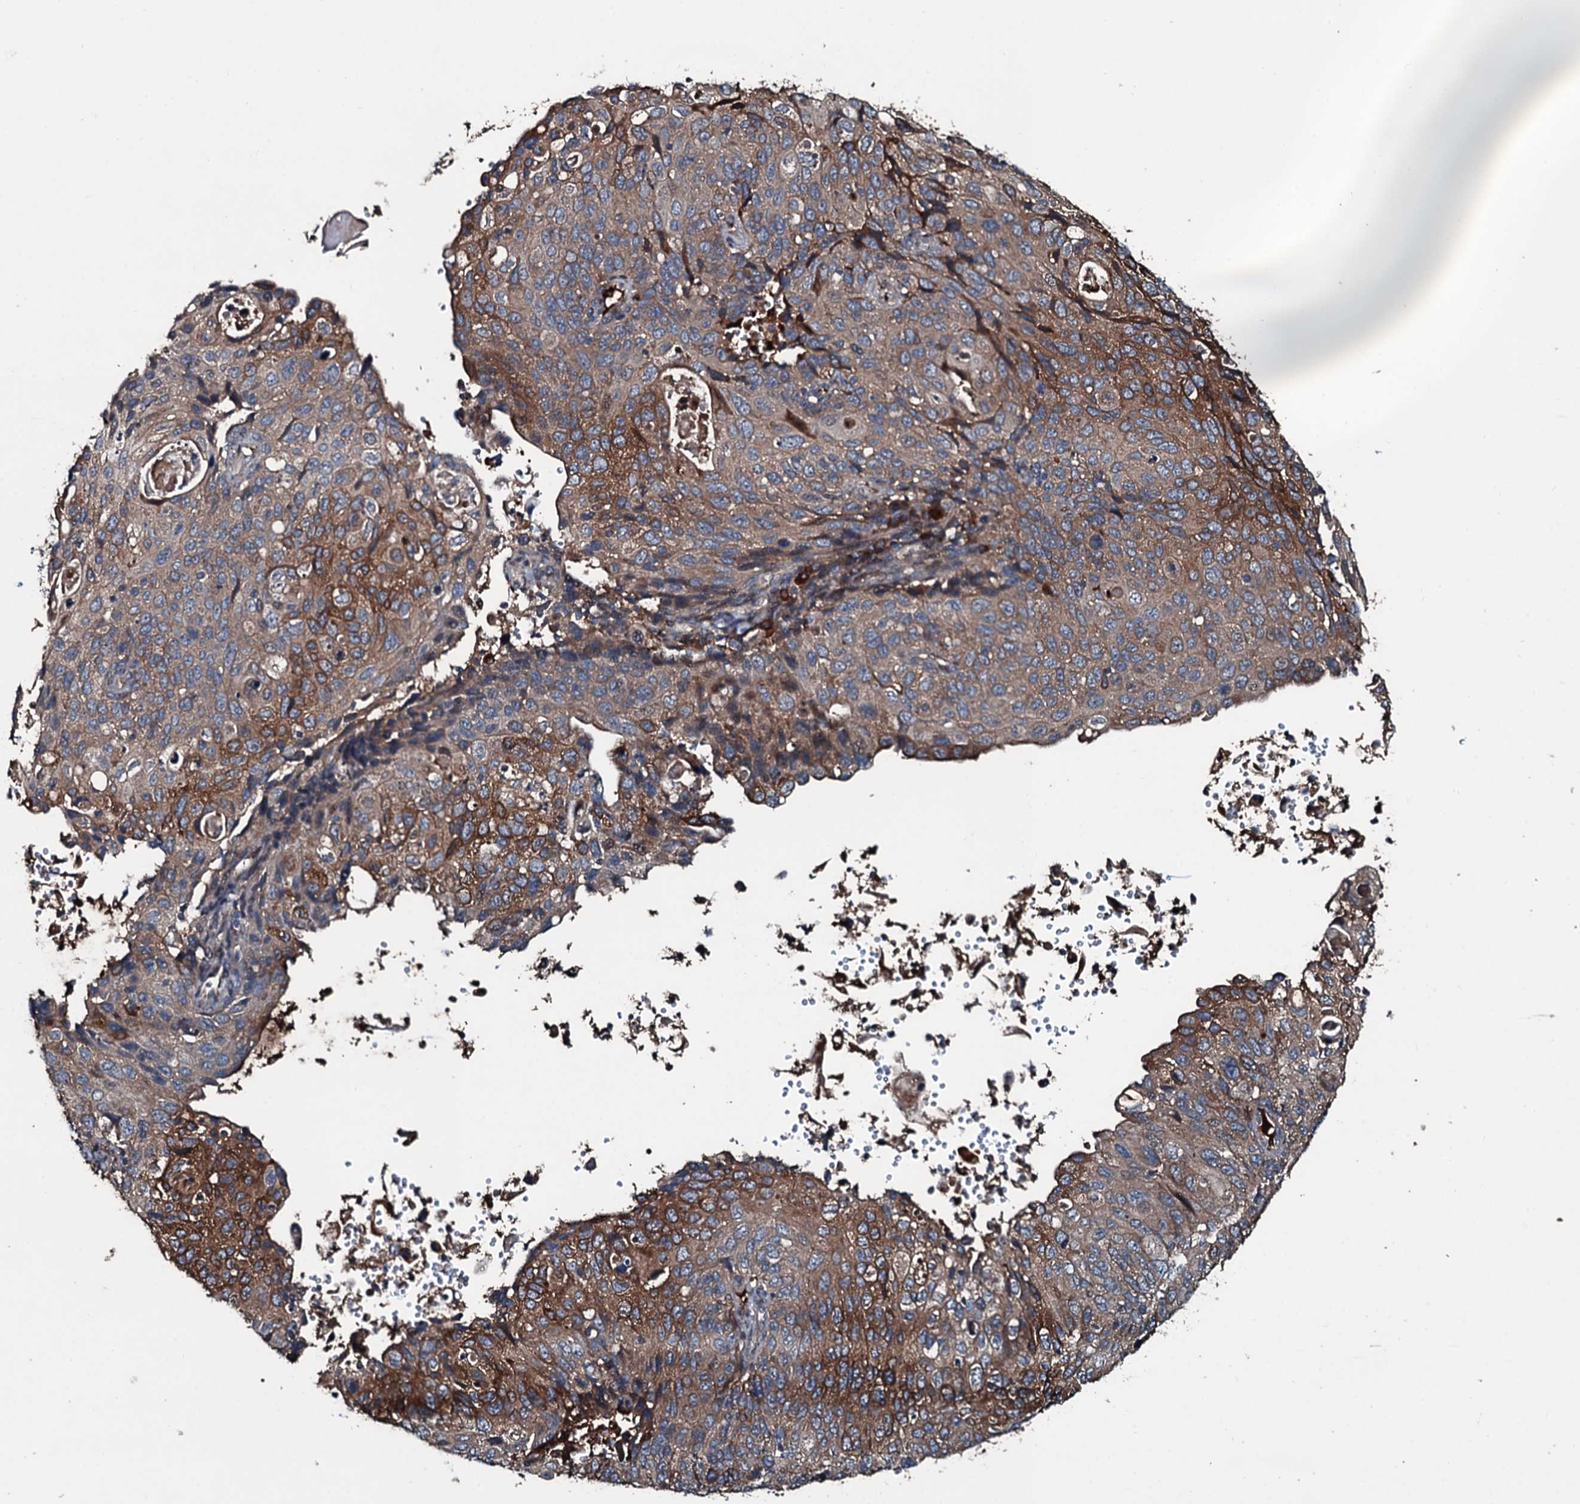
{"staining": {"intensity": "moderate", "quantity": "25%-75%", "location": "cytoplasmic/membranous"}, "tissue": "cervical cancer", "cell_type": "Tumor cells", "image_type": "cancer", "snomed": [{"axis": "morphology", "description": "Squamous cell carcinoma, NOS"}, {"axis": "topography", "description": "Cervix"}], "caption": "A high-resolution histopathology image shows IHC staining of cervical cancer (squamous cell carcinoma), which shows moderate cytoplasmic/membranous staining in approximately 25%-75% of tumor cells. The staining is performed using DAB brown chromogen to label protein expression. The nuclei are counter-stained blue using hematoxylin.", "gene": "AARS1", "patient": {"sex": "female", "age": 70}}